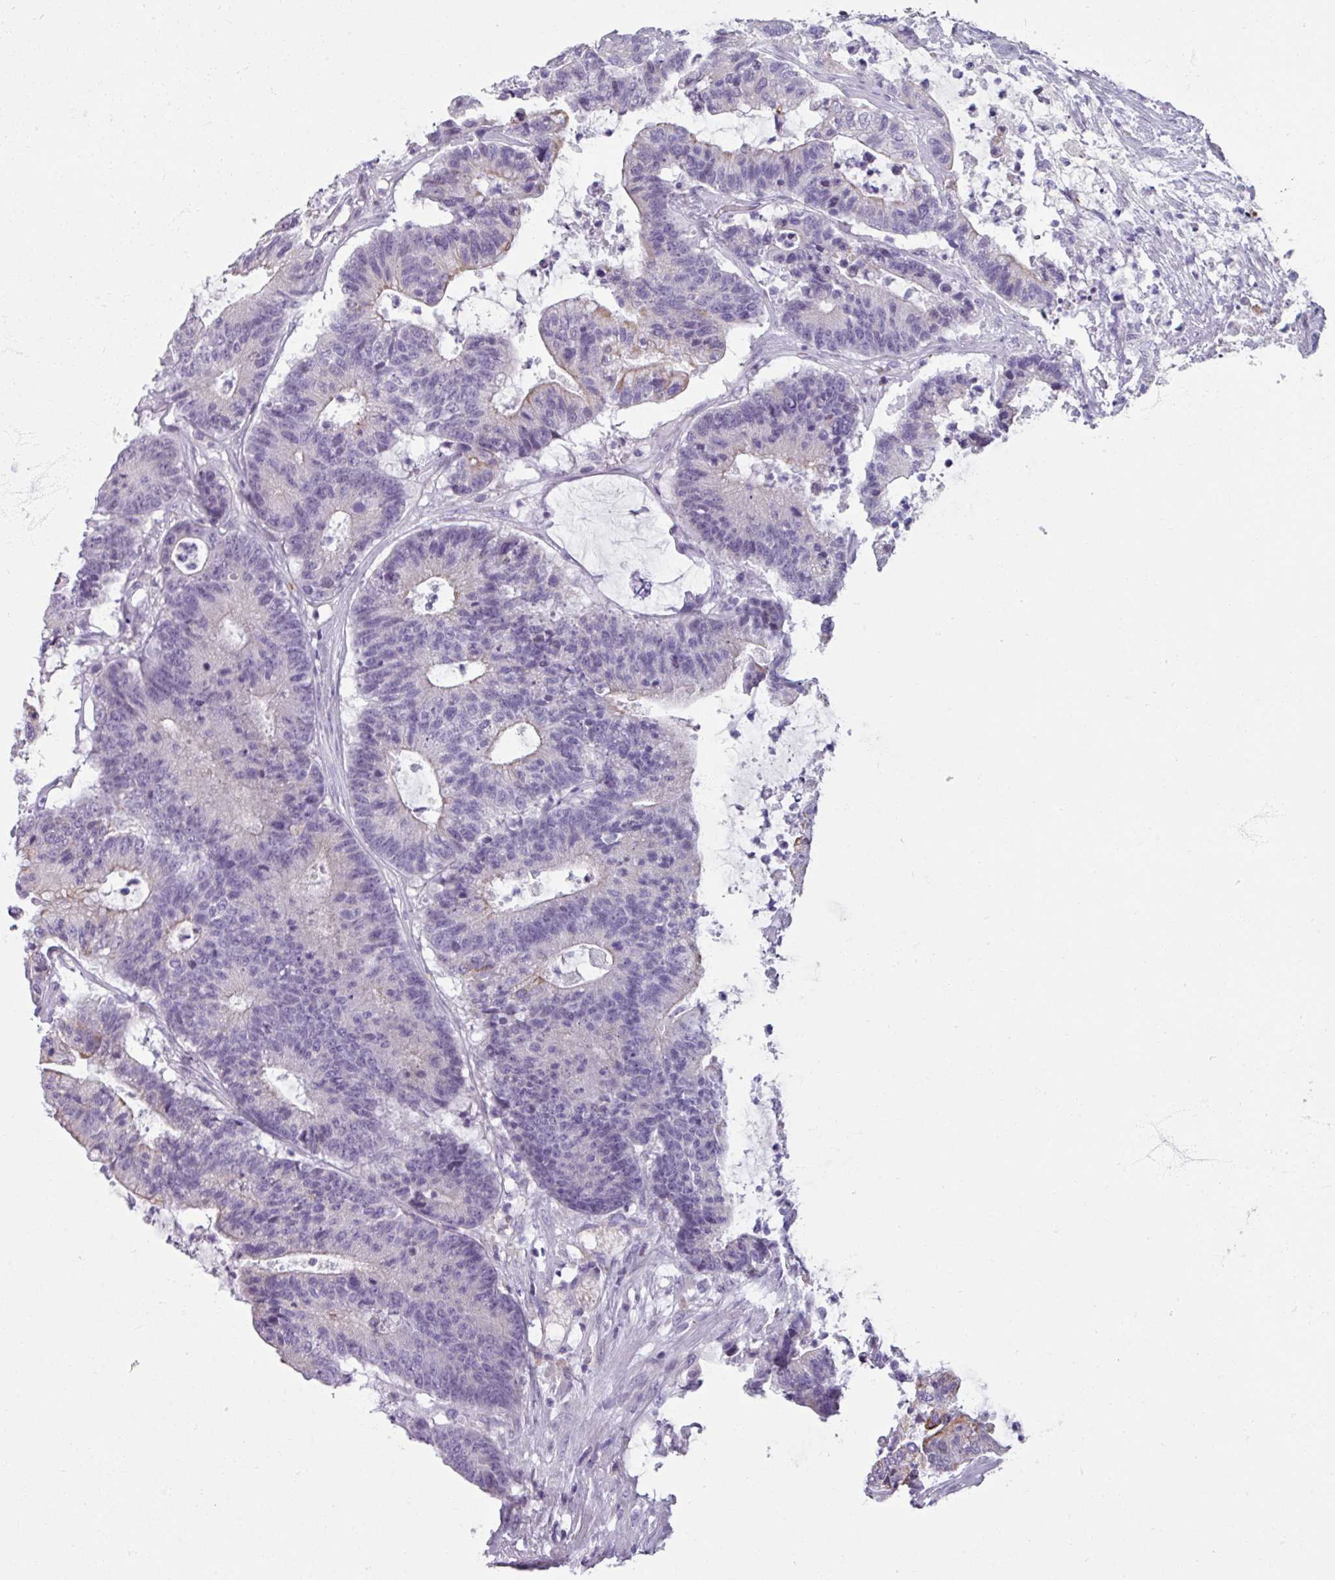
{"staining": {"intensity": "weak", "quantity": "<25%", "location": "cytoplasmic/membranous"}, "tissue": "colorectal cancer", "cell_type": "Tumor cells", "image_type": "cancer", "snomed": [{"axis": "morphology", "description": "Adenocarcinoma, NOS"}, {"axis": "topography", "description": "Colon"}], "caption": "DAB immunohistochemical staining of colorectal adenocarcinoma reveals no significant staining in tumor cells.", "gene": "SPESP1", "patient": {"sex": "female", "age": 84}}